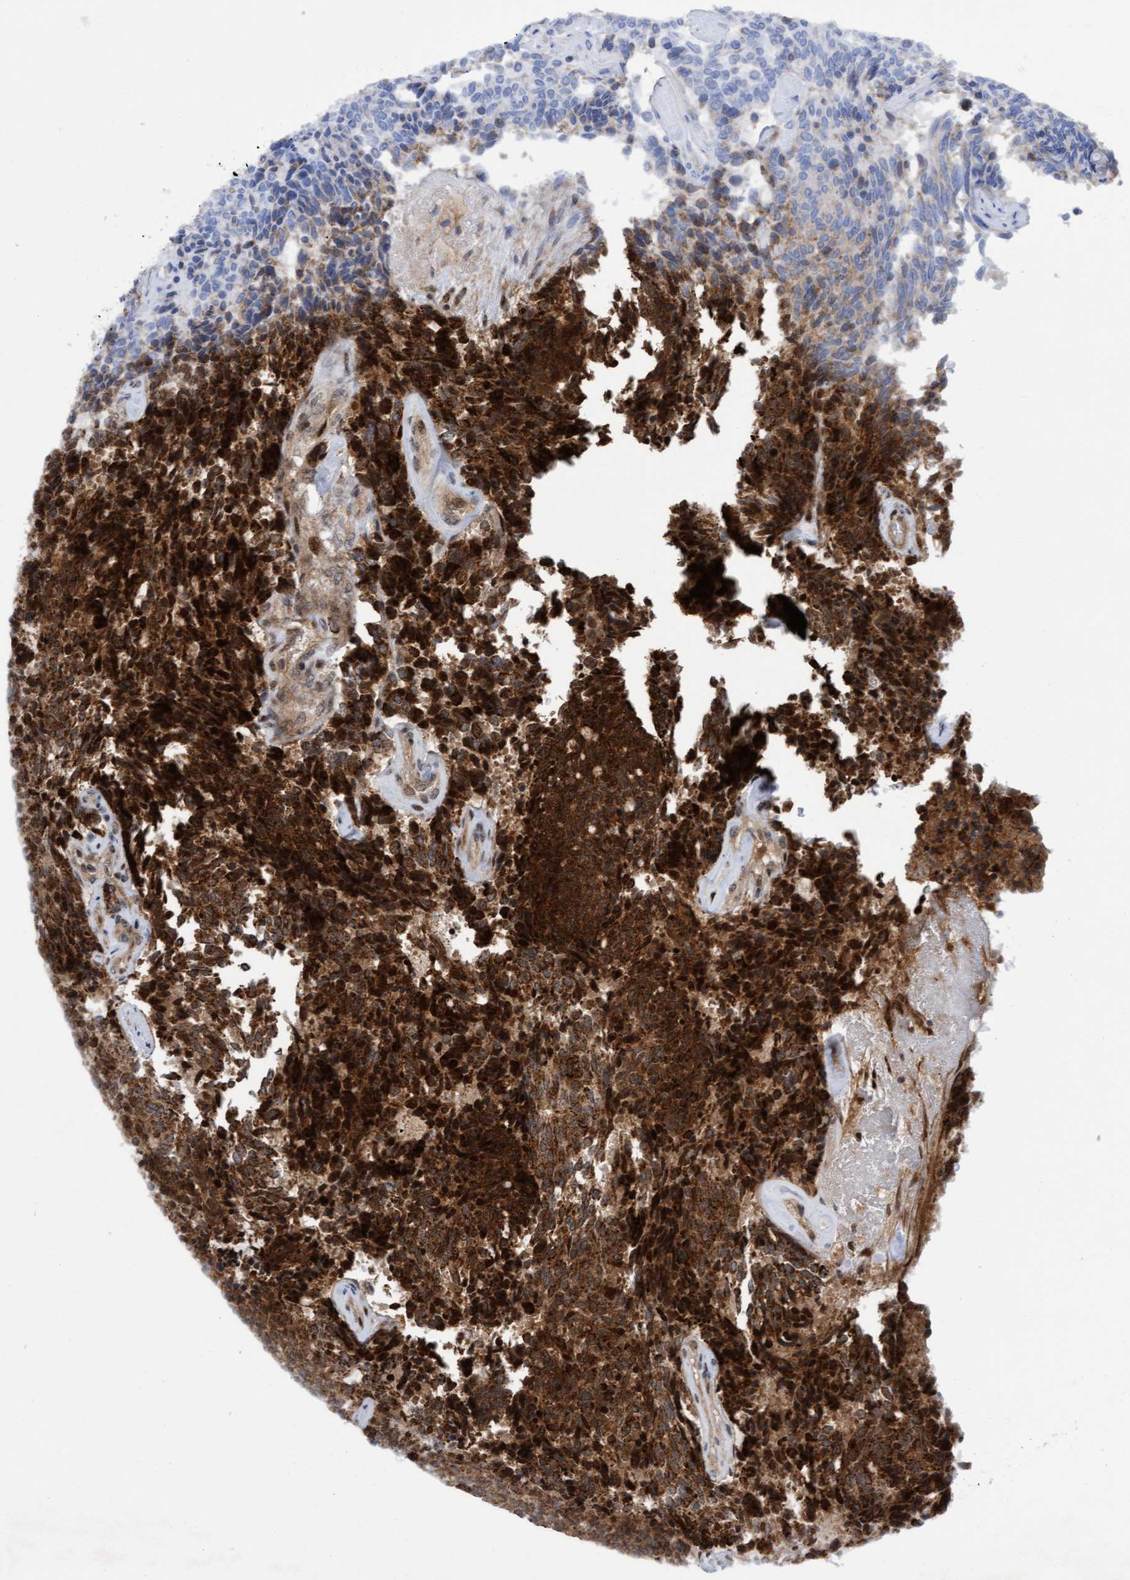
{"staining": {"intensity": "strong", "quantity": ">75%", "location": "cytoplasmic/membranous"}, "tissue": "carcinoid", "cell_type": "Tumor cells", "image_type": "cancer", "snomed": [{"axis": "morphology", "description": "Carcinoid, malignant, NOS"}, {"axis": "topography", "description": "Pancreas"}], "caption": "Carcinoid was stained to show a protein in brown. There is high levels of strong cytoplasmic/membranous positivity in about >75% of tumor cells.", "gene": "ITFG1", "patient": {"sex": "female", "age": 54}}